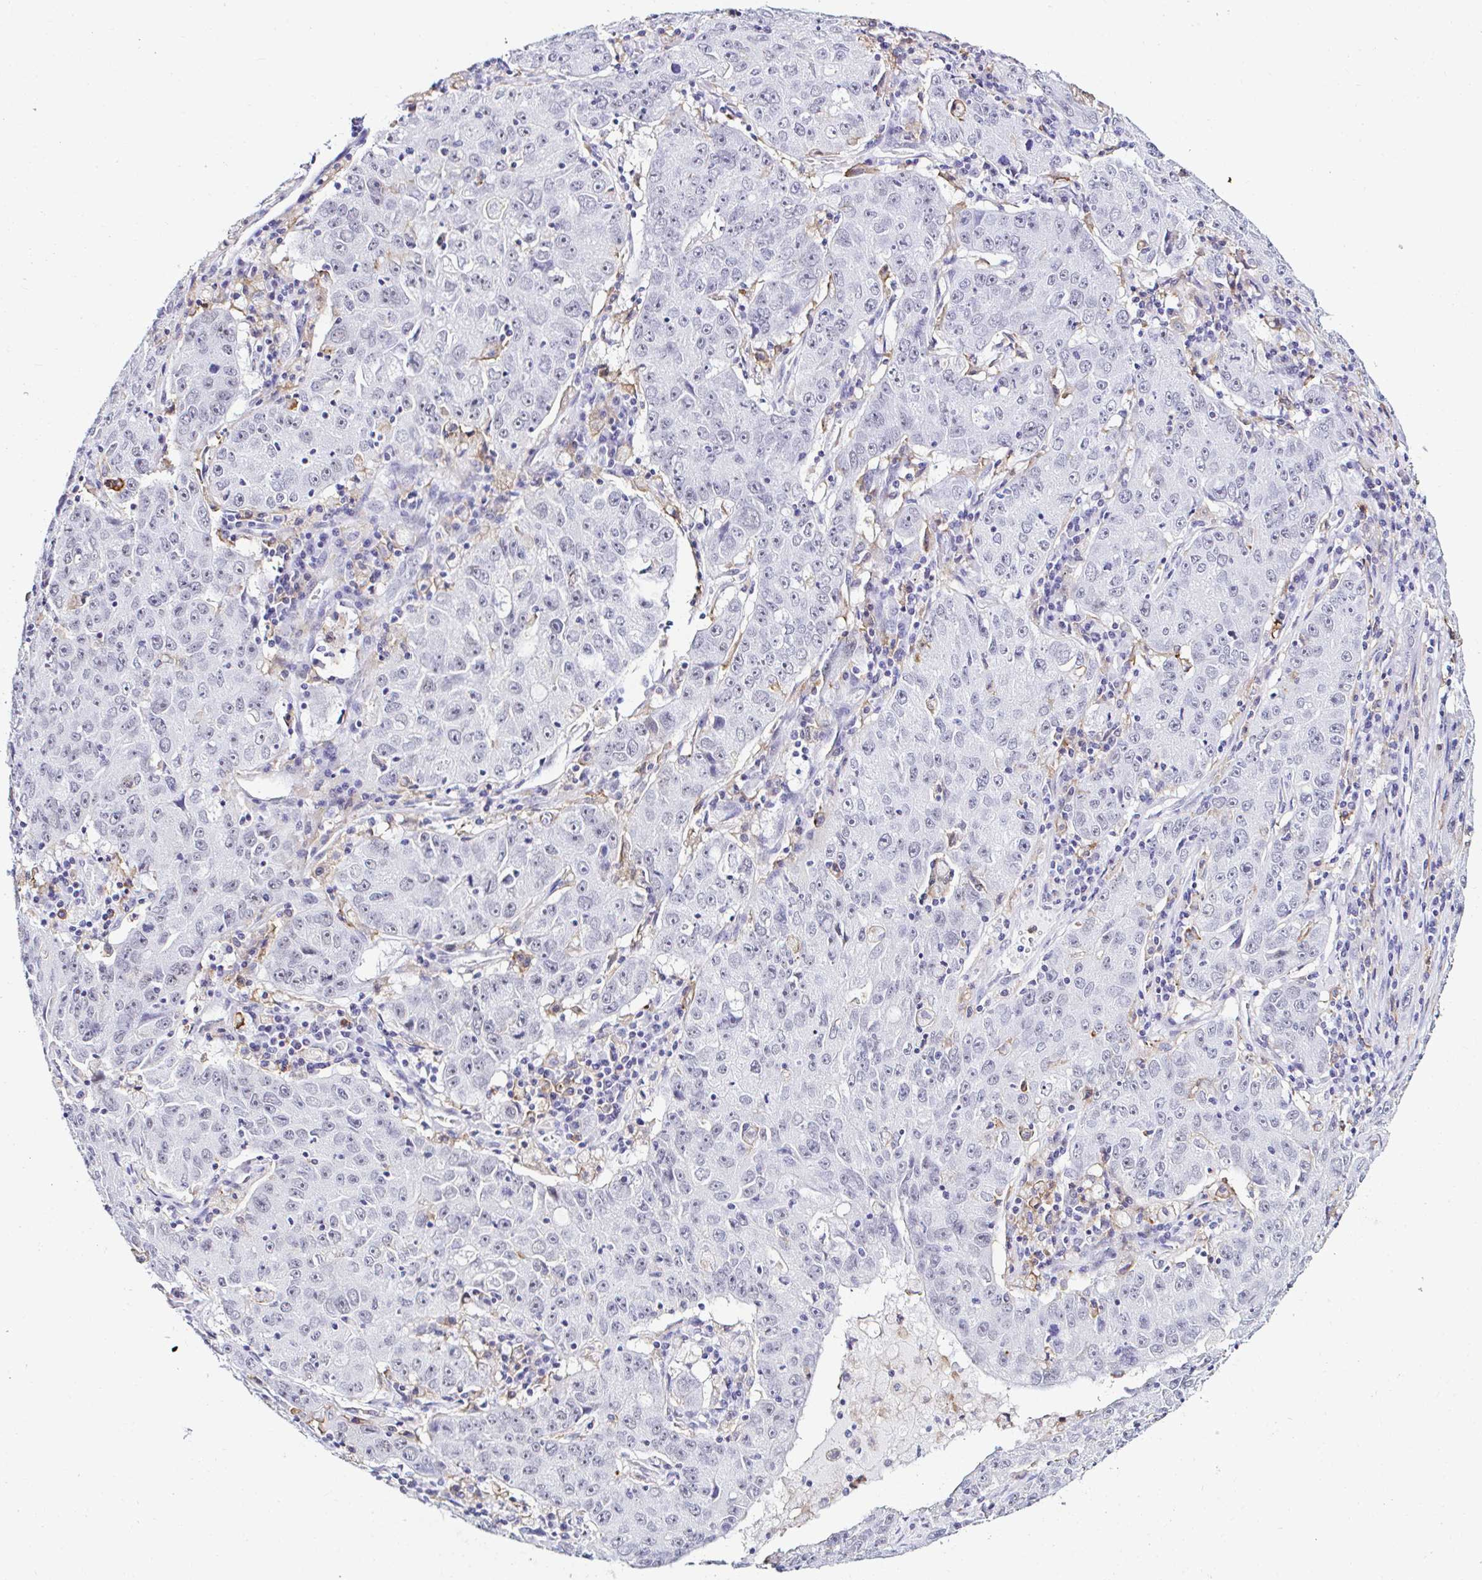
{"staining": {"intensity": "negative", "quantity": "none", "location": "none"}, "tissue": "lung cancer", "cell_type": "Tumor cells", "image_type": "cancer", "snomed": [{"axis": "morphology", "description": "Normal morphology"}, {"axis": "morphology", "description": "Adenocarcinoma, NOS"}, {"axis": "topography", "description": "Lymph node"}, {"axis": "topography", "description": "Lung"}], "caption": "Lung cancer (adenocarcinoma) stained for a protein using immunohistochemistry (IHC) shows no staining tumor cells.", "gene": "CYBB", "patient": {"sex": "female", "age": 57}}